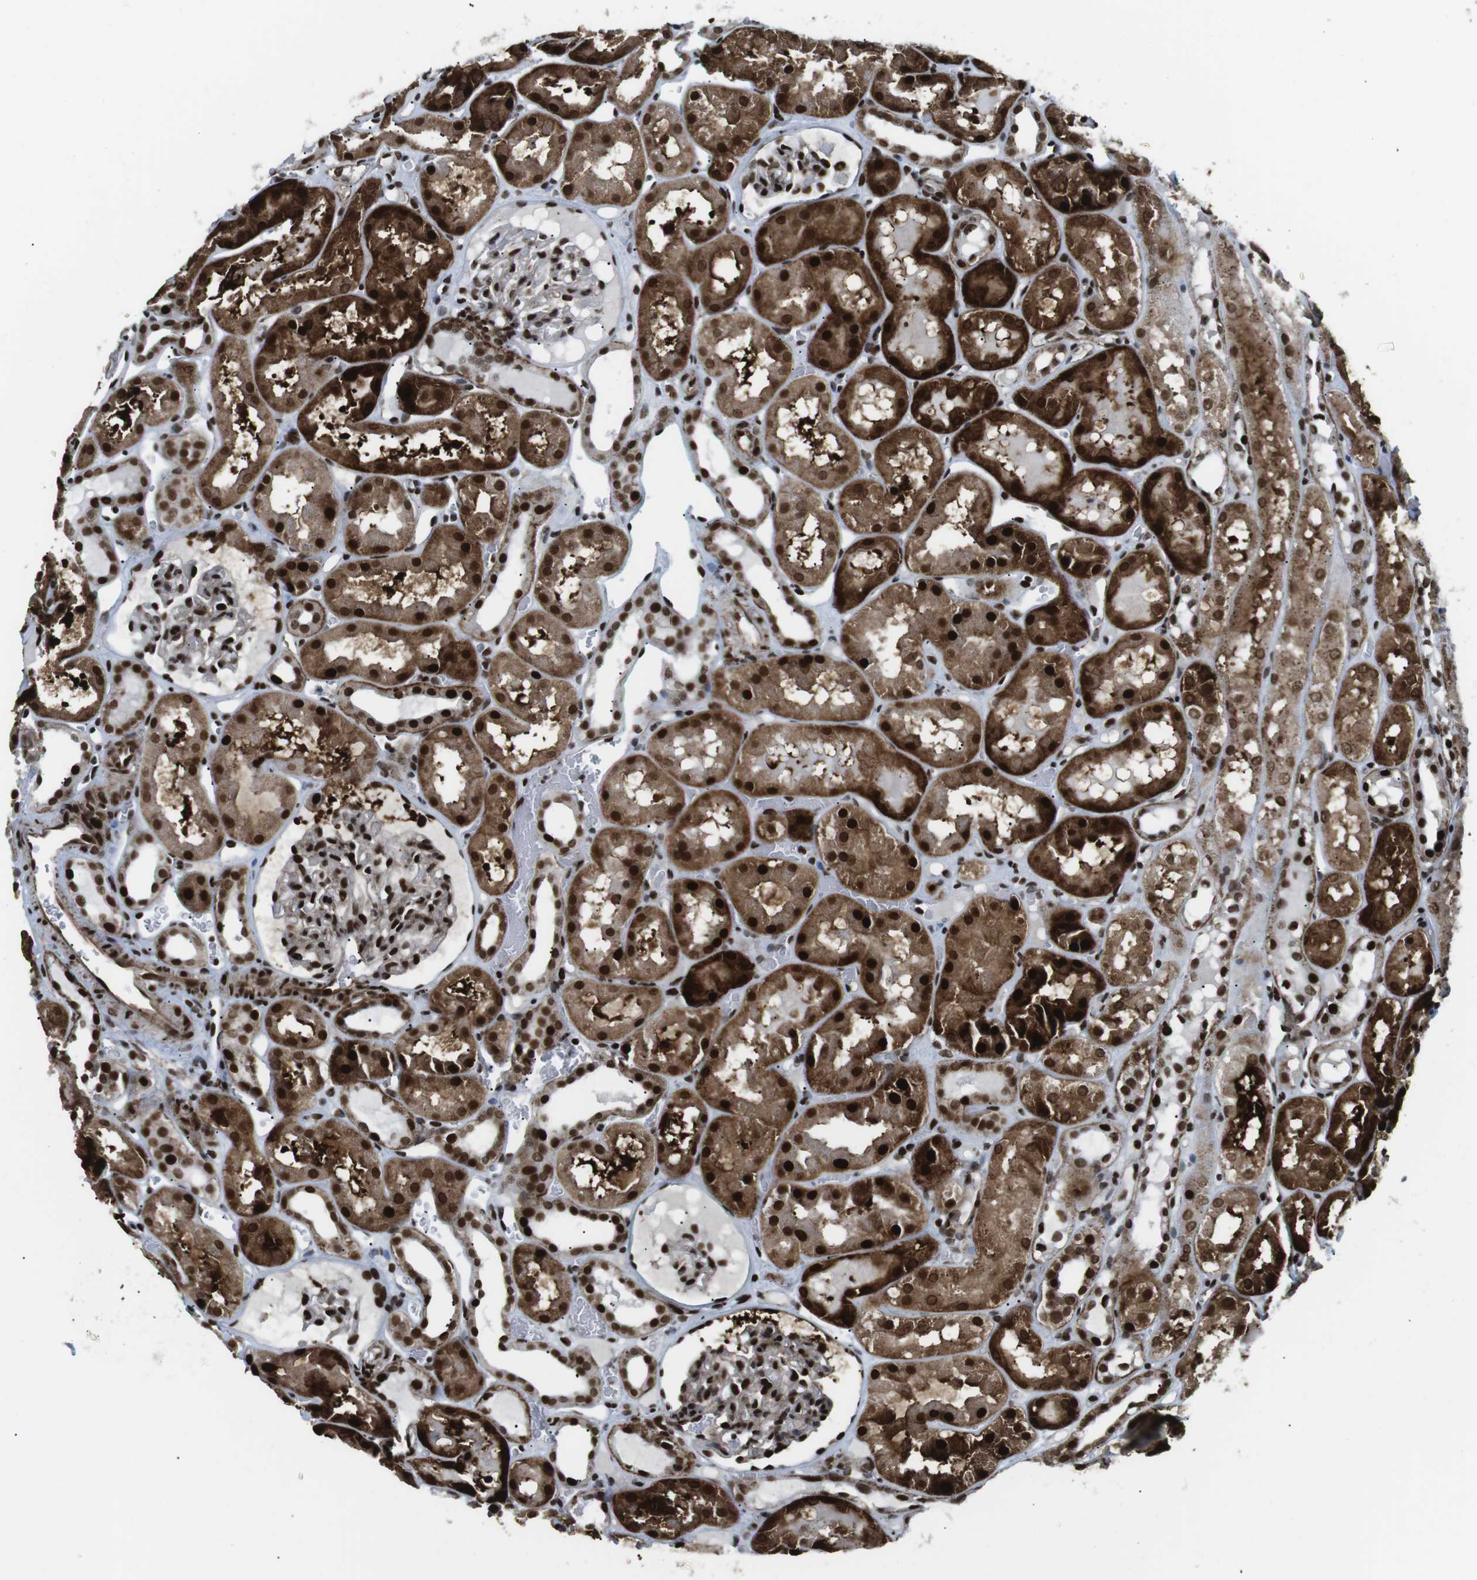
{"staining": {"intensity": "strong", "quantity": ">75%", "location": "nuclear"}, "tissue": "kidney", "cell_type": "Cells in glomeruli", "image_type": "normal", "snomed": [{"axis": "morphology", "description": "Normal tissue, NOS"}, {"axis": "topography", "description": "Kidney"}, {"axis": "topography", "description": "Urinary bladder"}], "caption": "Immunohistochemical staining of normal kidney exhibits high levels of strong nuclear staining in approximately >75% of cells in glomeruli. (IHC, brightfield microscopy, high magnification).", "gene": "ARID1A", "patient": {"sex": "male", "age": 16}}